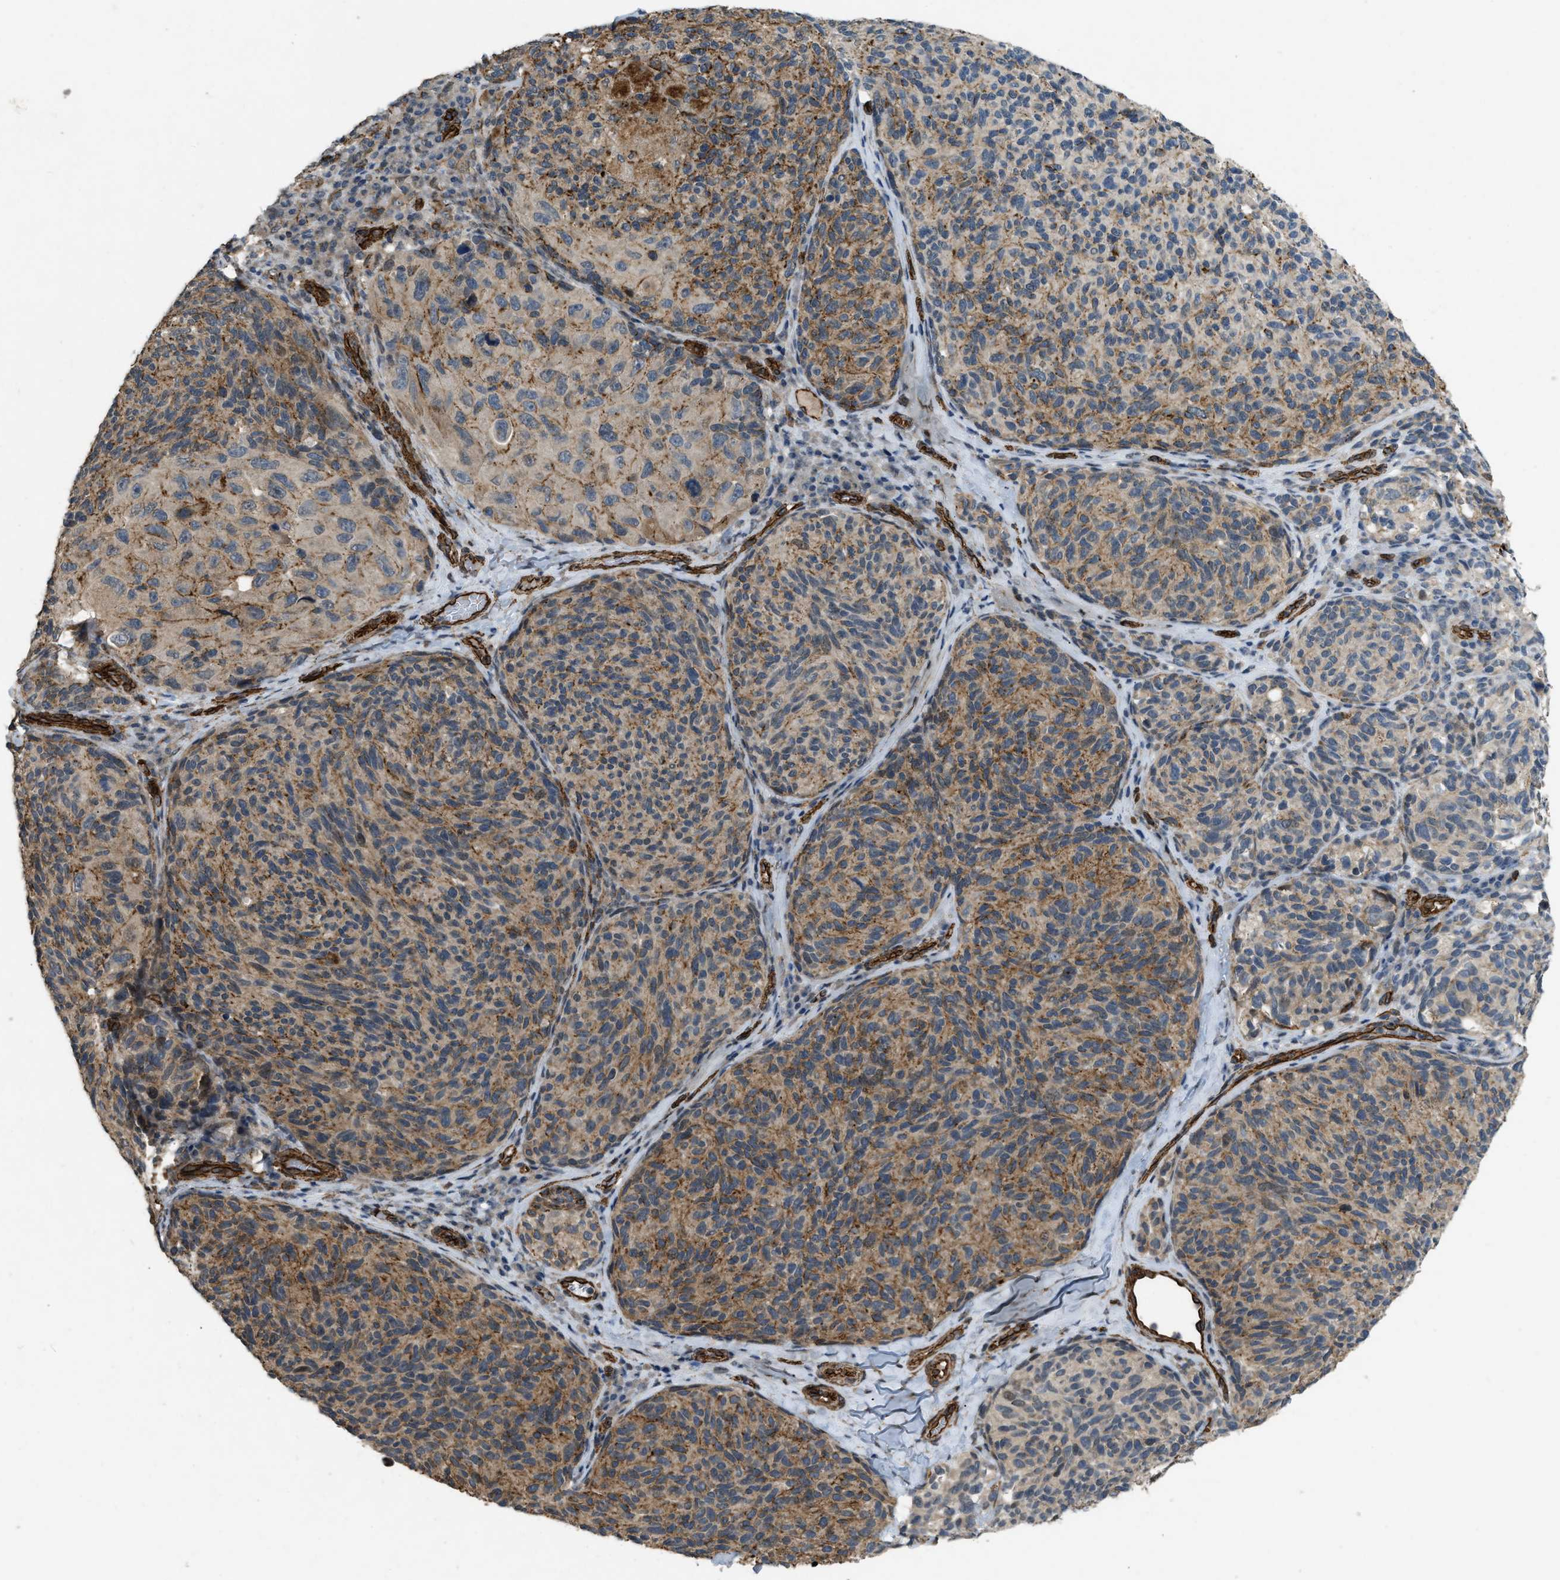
{"staining": {"intensity": "moderate", "quantity": ">75%", "location": "cytoplasmic/membranous"}, "tissue": "melanoma", "cell_type": "Tumor cells", "image_type": "cancer", "snomed": [{"axis": "morphology", "description": "Malignant melanoma, NOS"}, {"axis": "topography", "description": "Skin"}], "caption": "A brown stain labels moderate cytoplasmic/membranous positivity of a protein in human malignant melanoma tumor cells. The protein of interest is stained brown, and the nuclei are stained in blue (DAB (3,3'-diaminobenzidine) IHC with brightfield microscopy, high magnification).", "gene": "NMB", "patient": {"sex": "female", "age": 73}}